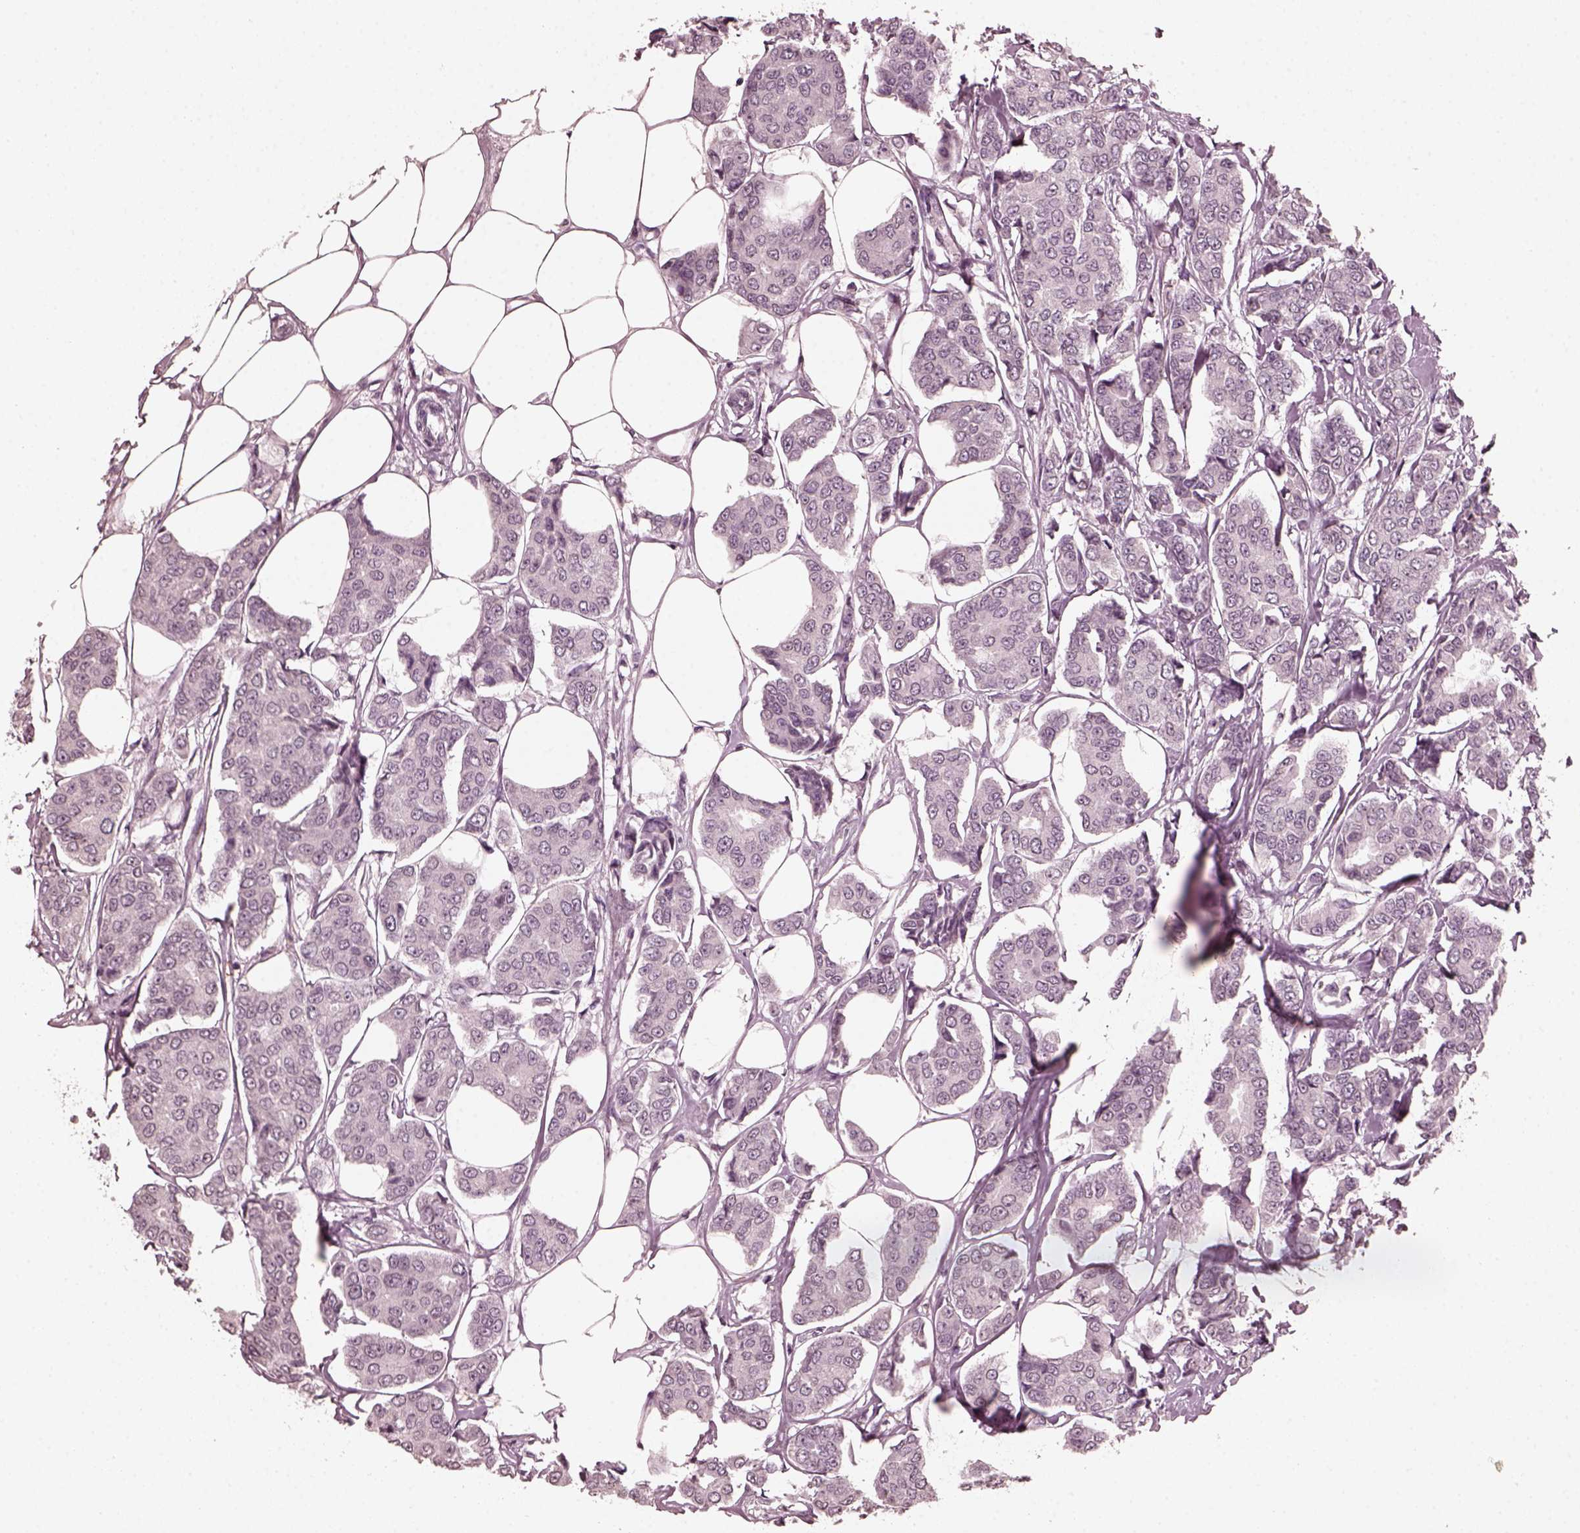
{"staining": {"intensity": "negative", "quantity": "none", "location": "none"}, "tissue": "breast cancer", "cell_type": "Tumor cells", "image_type": "cancer", "snomed": [{"axis": "morphology", "description": "Duct carcinoma"}, {"axis": "topography", "description": "Breast"}], "caption": "The immunohistochemistry (IHC) micrograph has no significant staining in tumor cells of breast cancer tissue. Brightfield microscopy of immunohistochemistry (IHC) stained with DAB (3,3'-diaminobenzidine) (brown) and hematoxylin (blue), captured at high magnification.", "gene": "KRT79", "patient": {"sex": "female", "age": 94}}